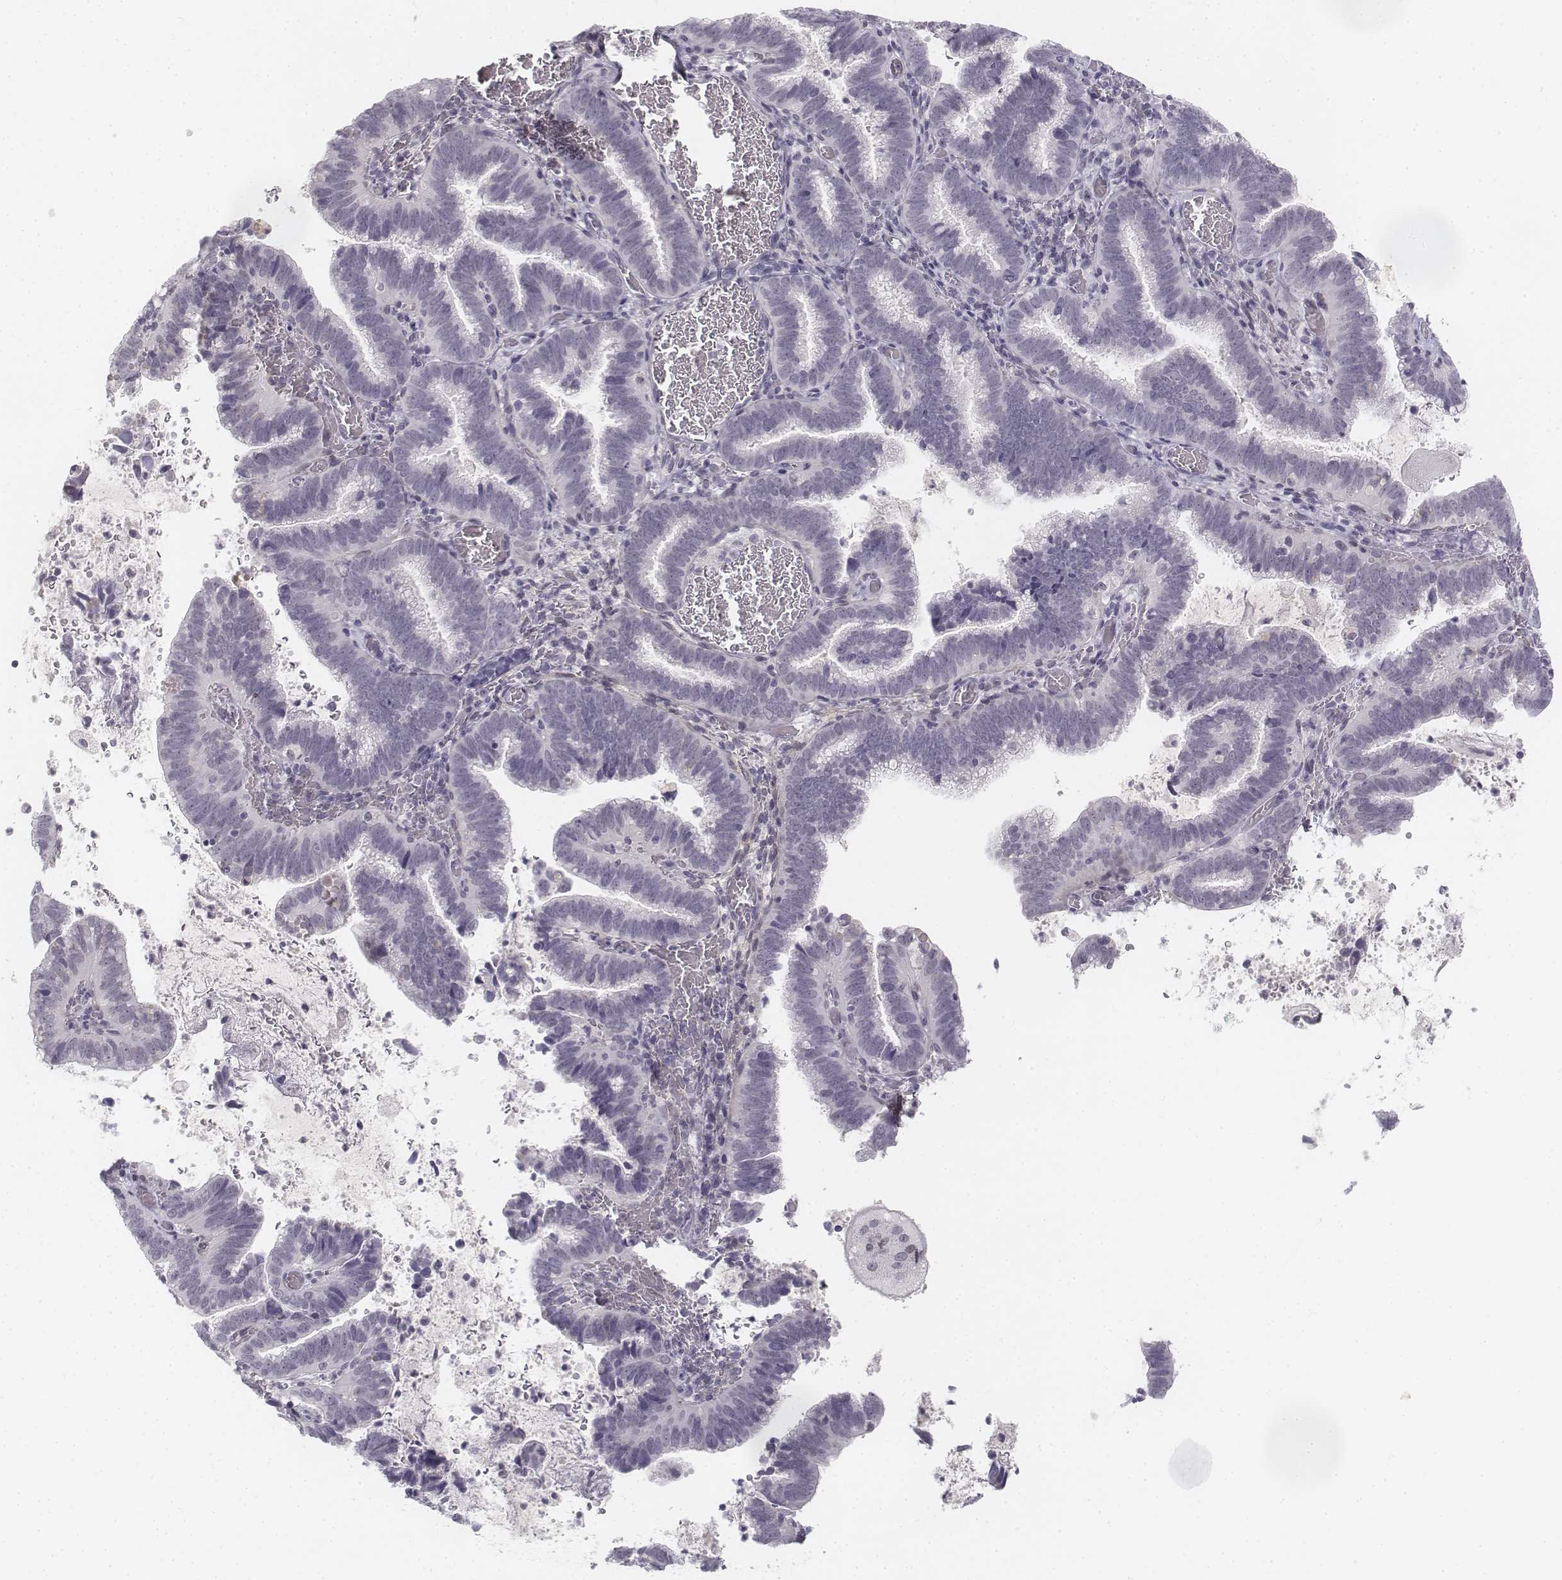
{"staining": {"intensity": "negative", "quantity": "none", "location": "none"}, "tissue": "cervical cancer", "cell_type": "Tumor cells", "image_type": "cancer", "snomed": [{"axis": "morphology", "description": "Adenocarcinoma, NOS"}, {"axis": "topography", "description": "Cervix"}], "caption": "The histopathology image demonstrates no significant expression in tumor cells of adenocarcinoma (cervical).", "gene": "KRT84", "patient": {"sex": "female", "age": 61}}